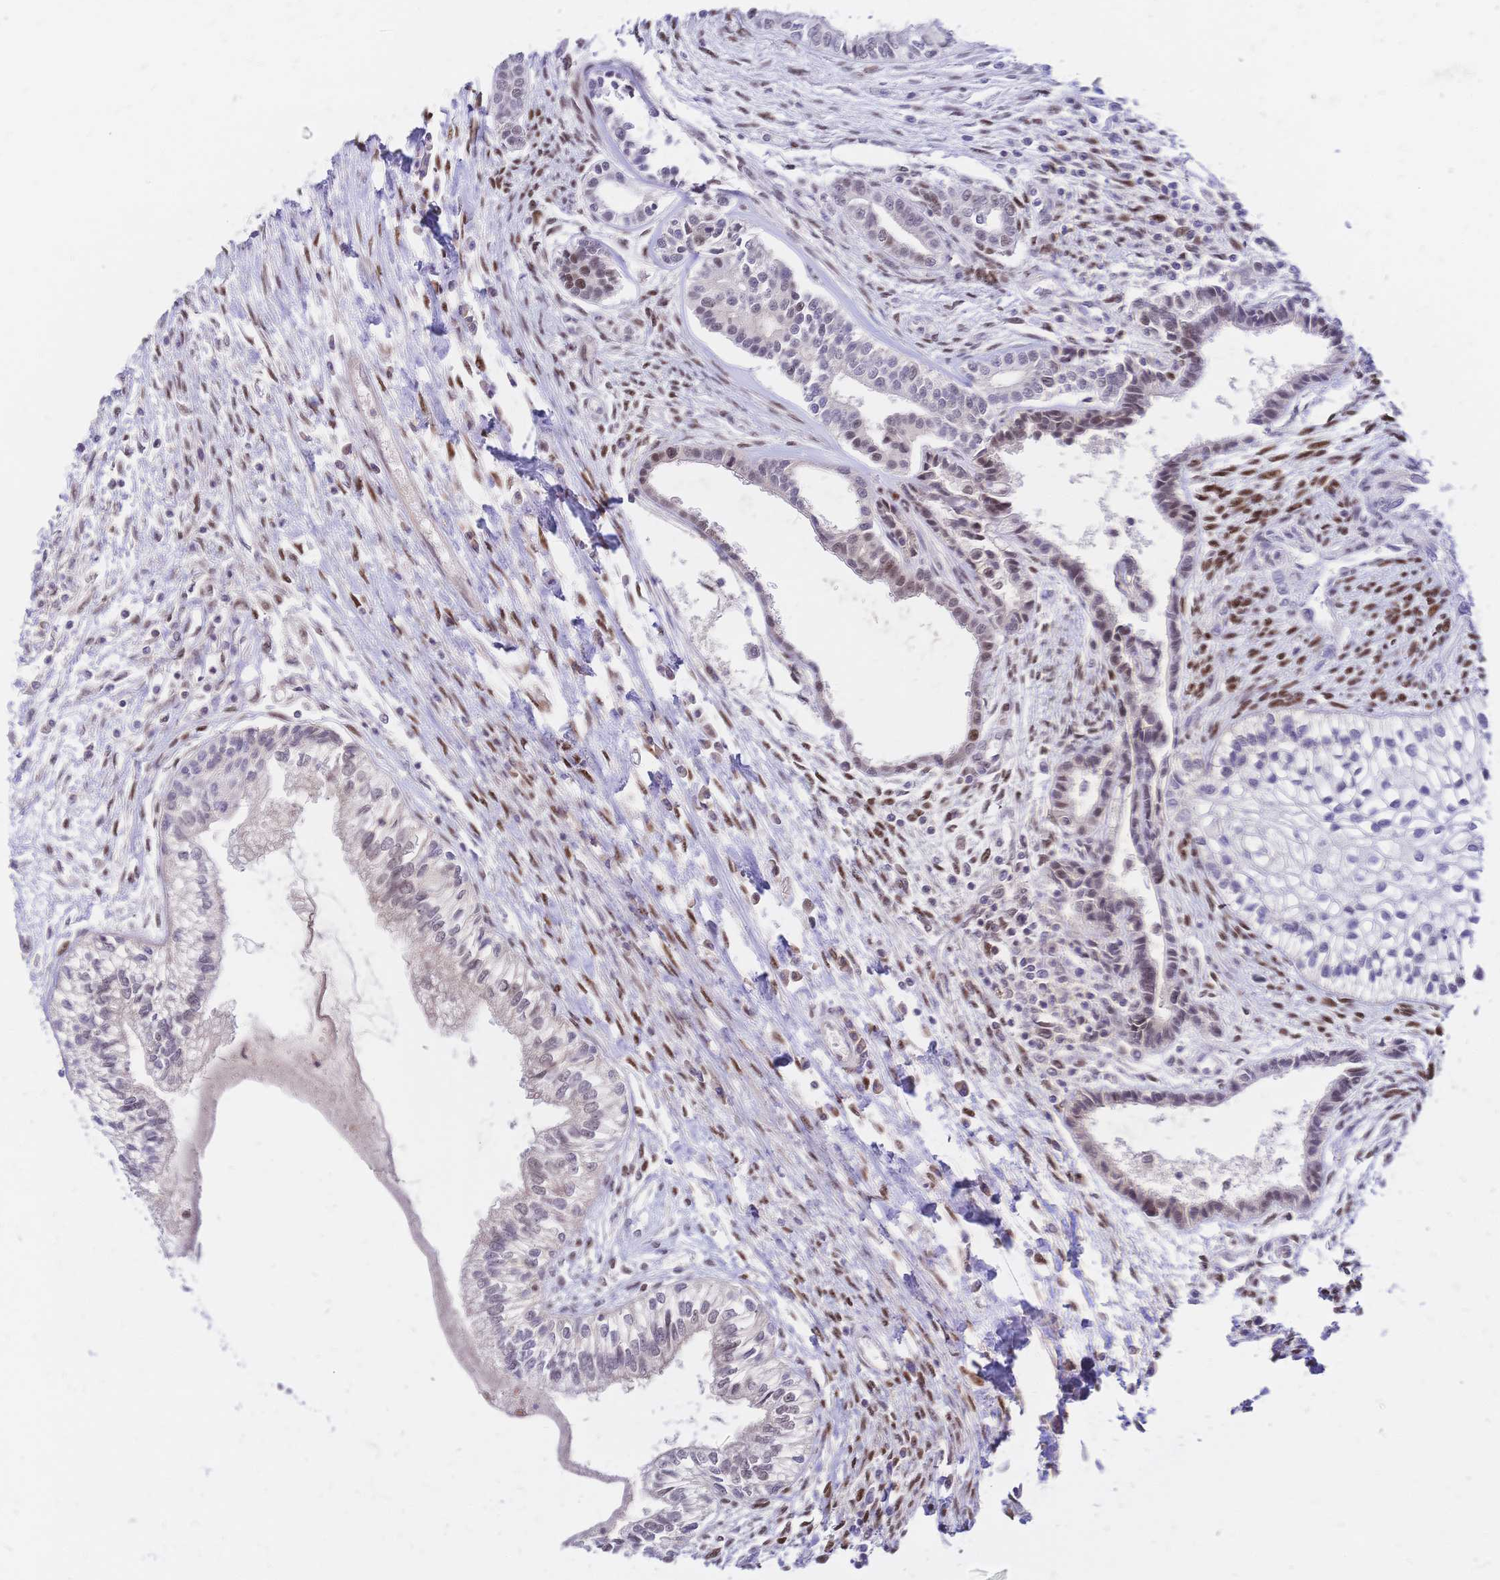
{"staining": {"intensity": "negative", "quantity": "none", "location": "none"}, "tissue": "testis cancer", "cell_type": "Tumor cells", "image_type": "cancer", "snomed": [{"axis": "morphology", "description": "Carcinoma, Embryonal, NOS"}, {"axis": "topography", "description": "Testis"}], "caption": "Immunohistochemistry (IHC) of human testis embryonal carcinoma shows no staining in tumor cells. The staining was performed using DAB (3,3'-diaminobenzidine) to visualize the protein expression in brown, while the nuclei were stained in blue with hematoxylin (Magnification: 20x).", "gene": "NFIC", "patient": {"sex": "male", "age": 37}}